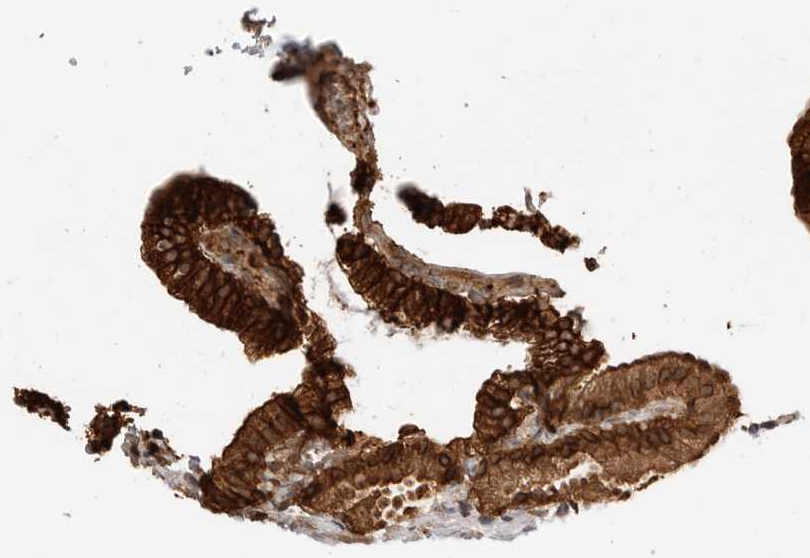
{"staining": {"intensity": "strong", "quantity": ">75%", "location": "cytoplasmic/membranous,nuclear"}, "tissue": "gallbladder", "cell_type": "Glandular cells", "image_type": "normal", "snomed": [{"axis": "morphology", "description": "Normal tissue, NOS"}, {"axis": "topography", "description": "Gallbladder"}], "caption": "Benign gallbladder shows strong cytoplasmic/membranous,nuclear staining in approximately >75% of glandular cells, visualized by immunohistochemistry. The staining was performed using DAB (3,3'-diaminobenzidine) to visualize the protein expression in brown, while the nuclei were stained in blue with hematoxylin (Magnification: 20x).", "gene": "ANXA11", "patient": {"sex": "male", "age": 38}}